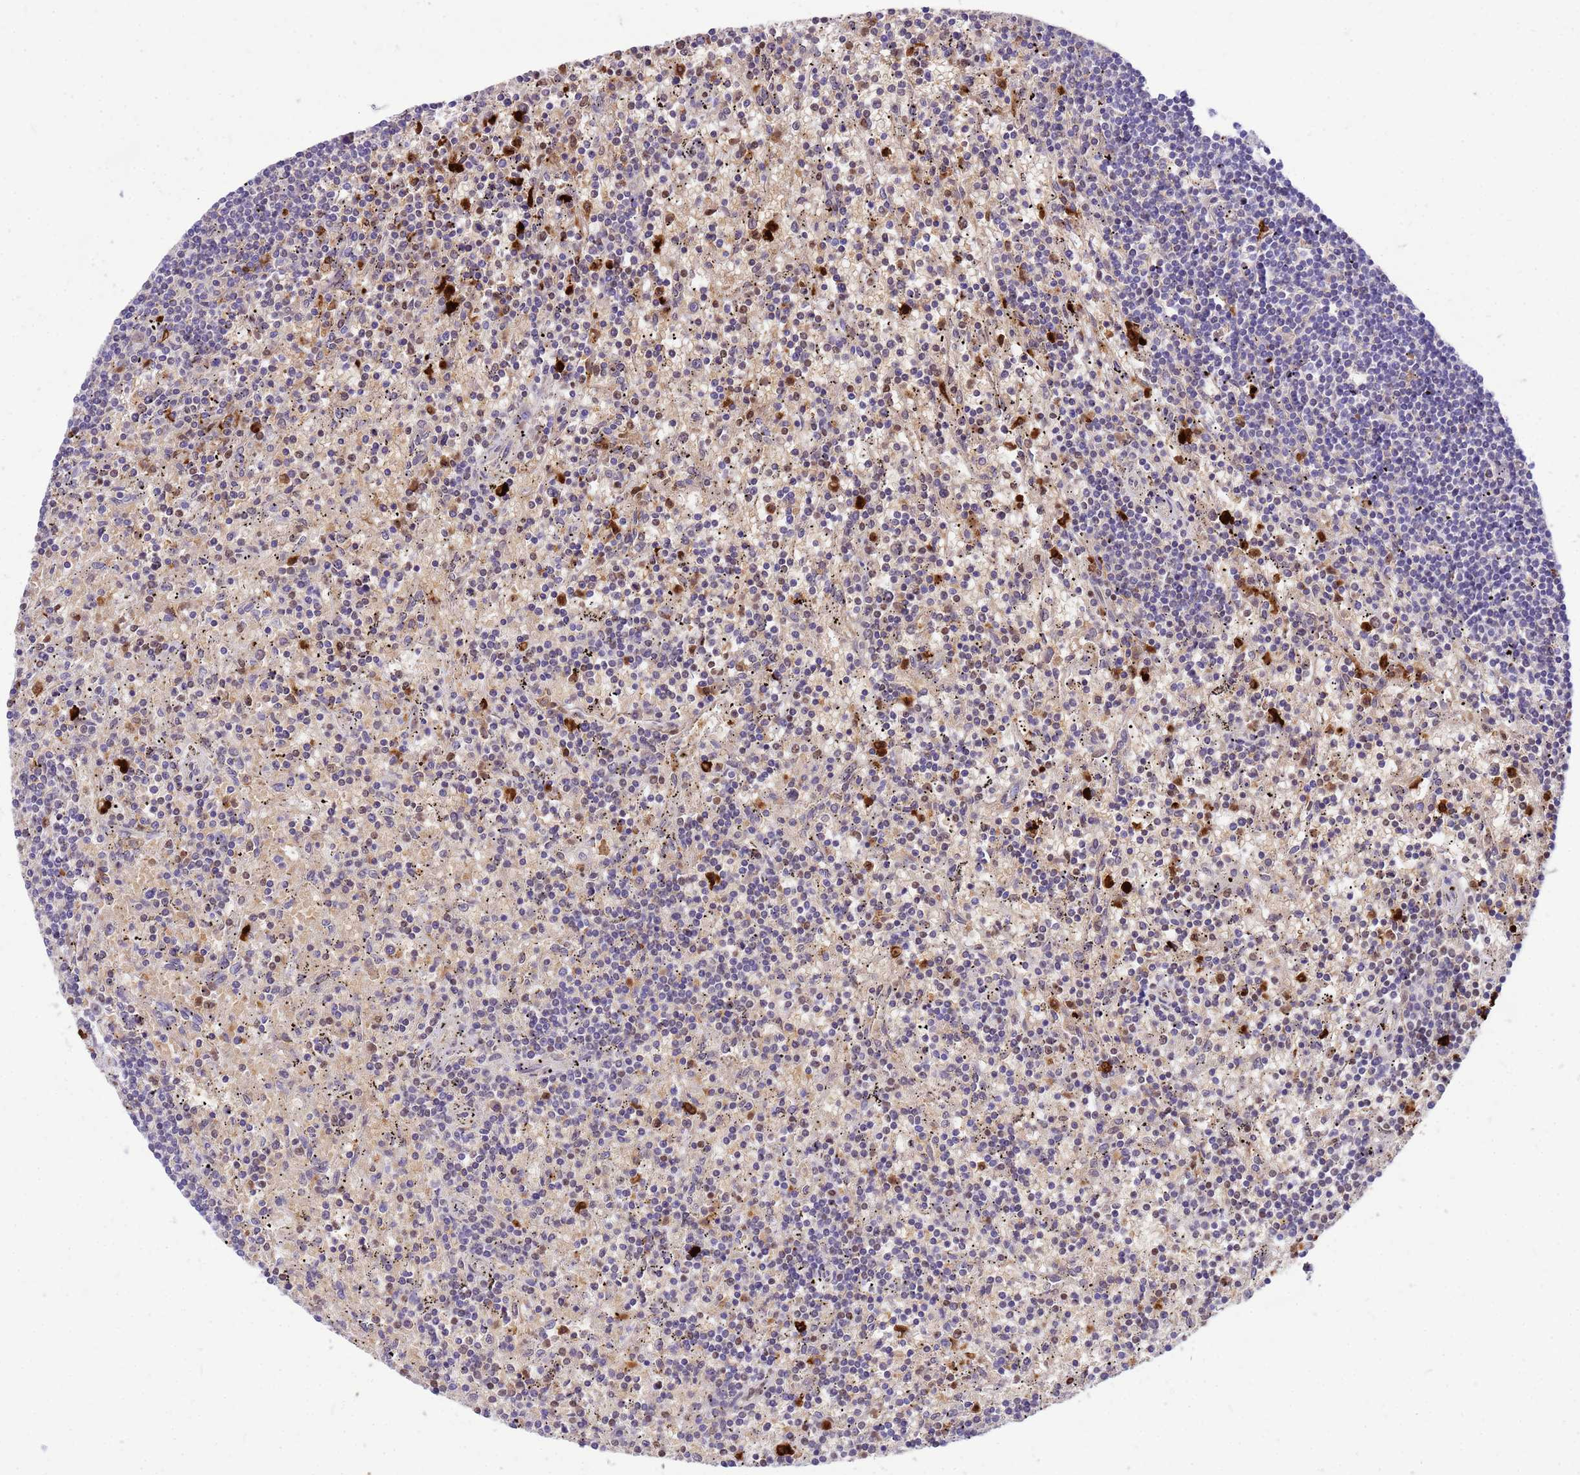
{"staining": {"intensity": "negative", "quantity": "none", "location": "none"}, "tissue": "lymphoma", "cell_type": "Tumor cells", "image_type": "cancer", "snomed": [{"axis": "morphology", "description": "Malignant lymphoma, non-Hodgkin's type, Low grade"}, {"axis": "topography", "description": "Spleen"}], "caption": "Immunohistochemistry of malignant lymphoma, non-Hodgkin's type (low-grade) shows no positivity in tumor cells.", "gene": "ORM1", "patient": {"sex": "male", "age": 76}}